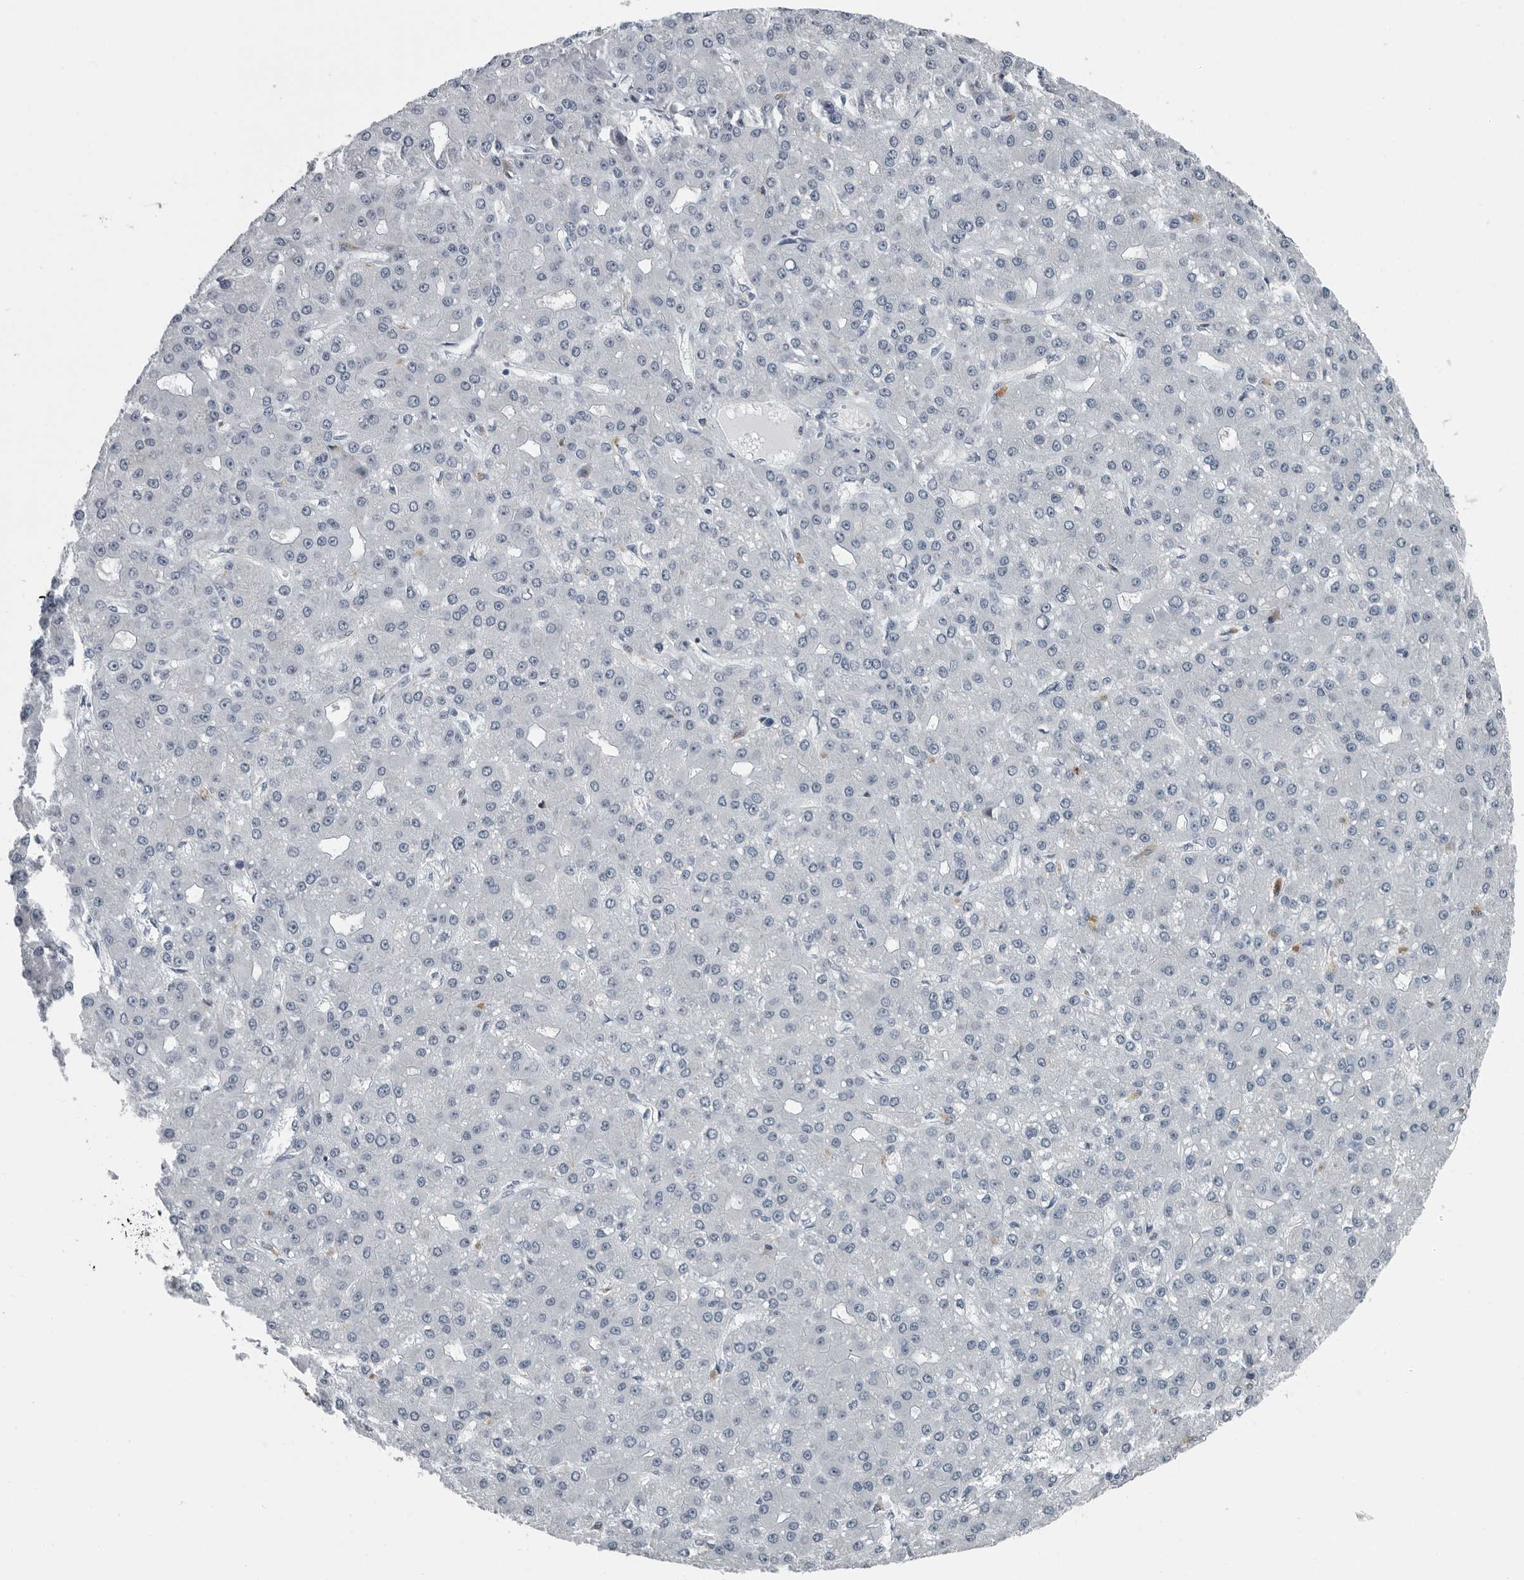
{"staining": {"intensity": "negative", "quantity": "none", "location": "none"}, "tissue": "liver cancer", "cell_type": "Tumor cells", "image_type": "cancer", "snomed": [{"axis": "morphology", "description": "Carcinoma, Hepatocellular, NOS"}, {"axis": "topography", "description": "Liver"}], "caption": "A histopathology image of human liver hepatocellular carcinoma is negative for staining in tumor cells.", "gene": "PDCD11", "patient": {"sex": "male", "age": 67}}